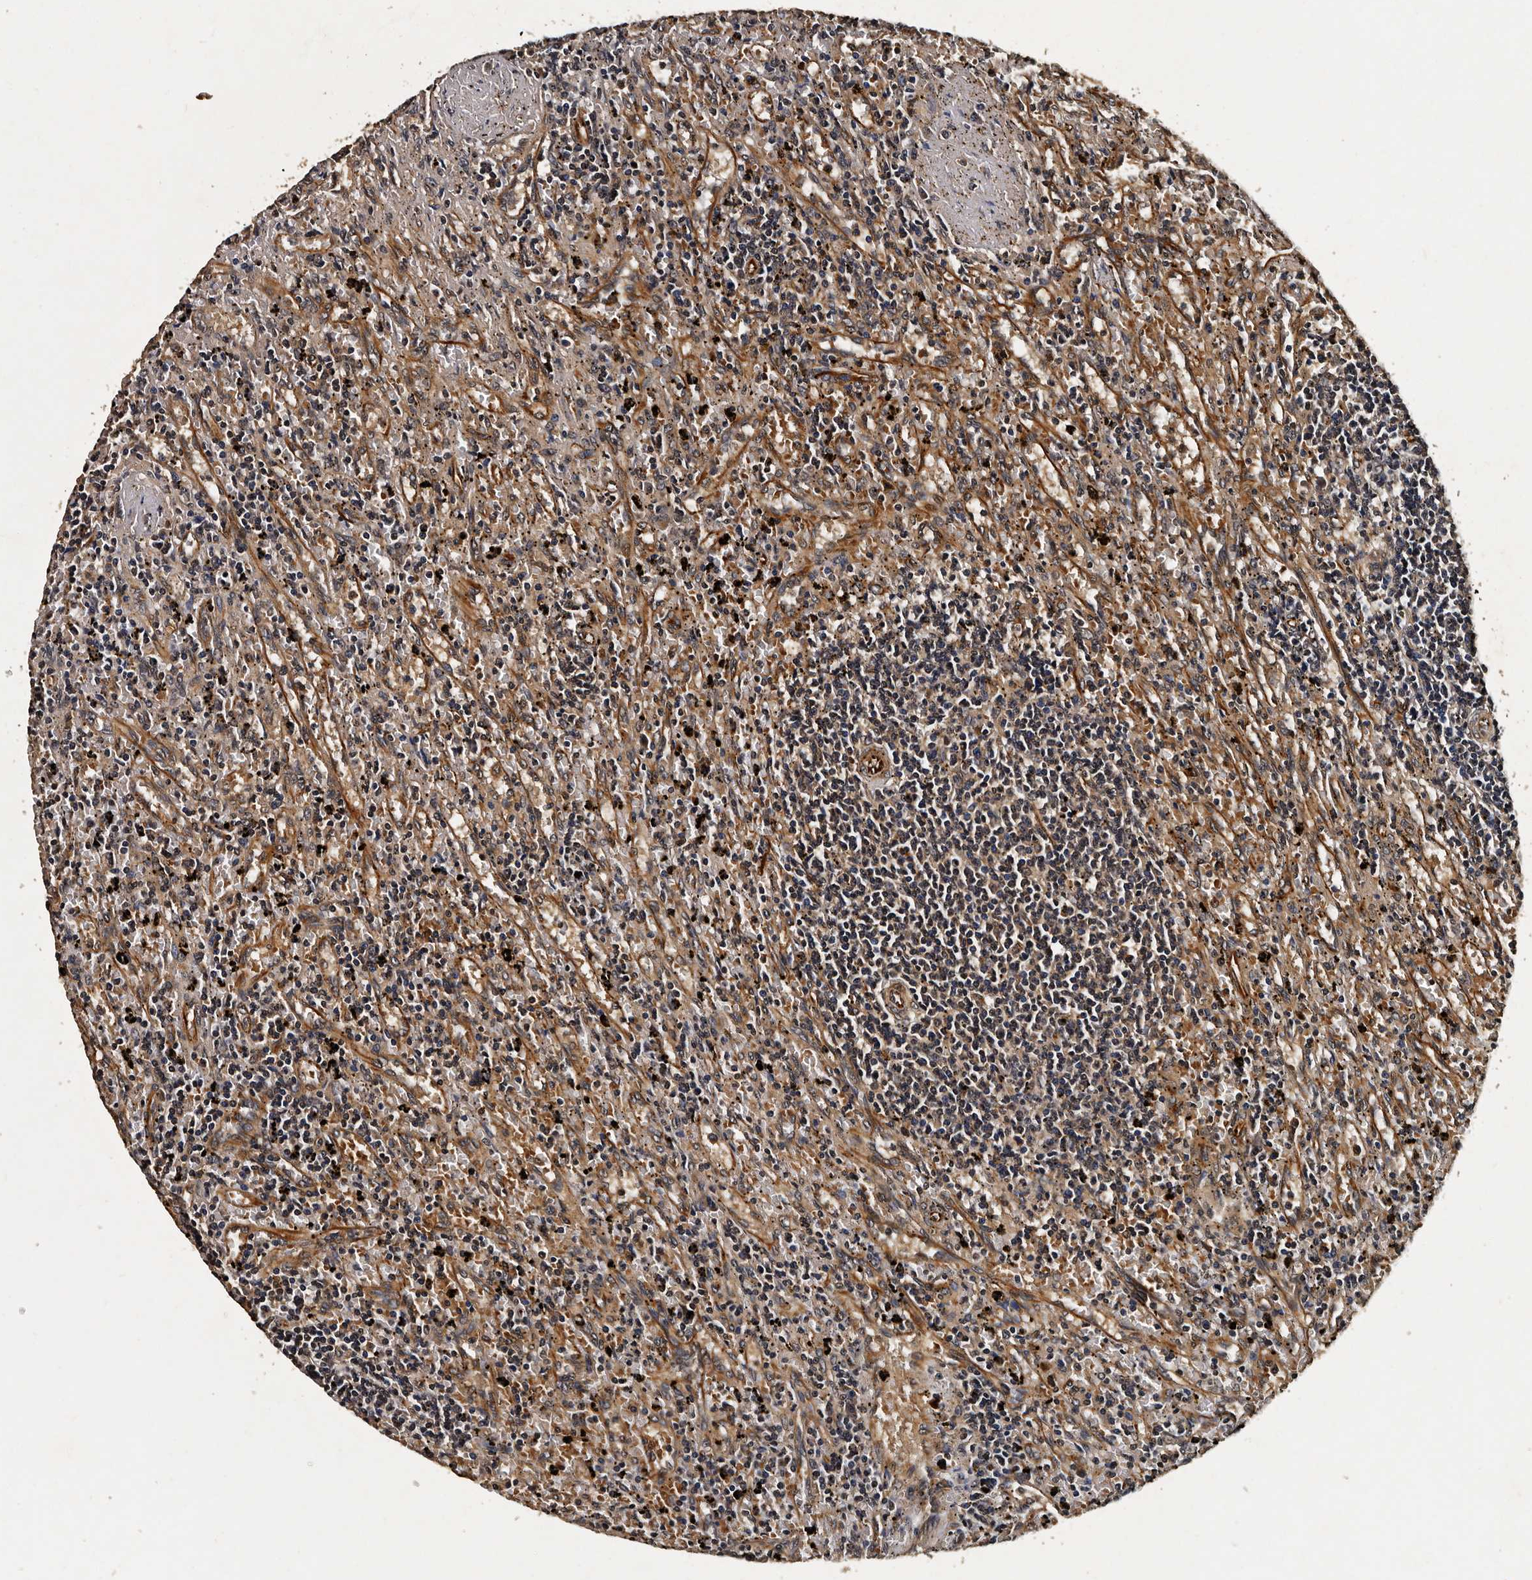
{"staining": {"intensity": "weak", "quantity": "<25%", "location": "cytoplasmic/membranous"}, "tissue": "lymphoma", "cell_type": "Tumor cells", "image_type": "cancer", "snomed": [{"axis": "morphology", "description": "Malignant lymphoma, non-Hodgkin's type, Low grade"}, {"axis": "topography", "description": "Spleen"}], "caption": "Tumor cells are negative for brown protein staining in malignant lymphoma, non-Hodgkin's type (low-grade).", "gene": "CPNE3", "patient": {"sex": "male", "age": 76}}